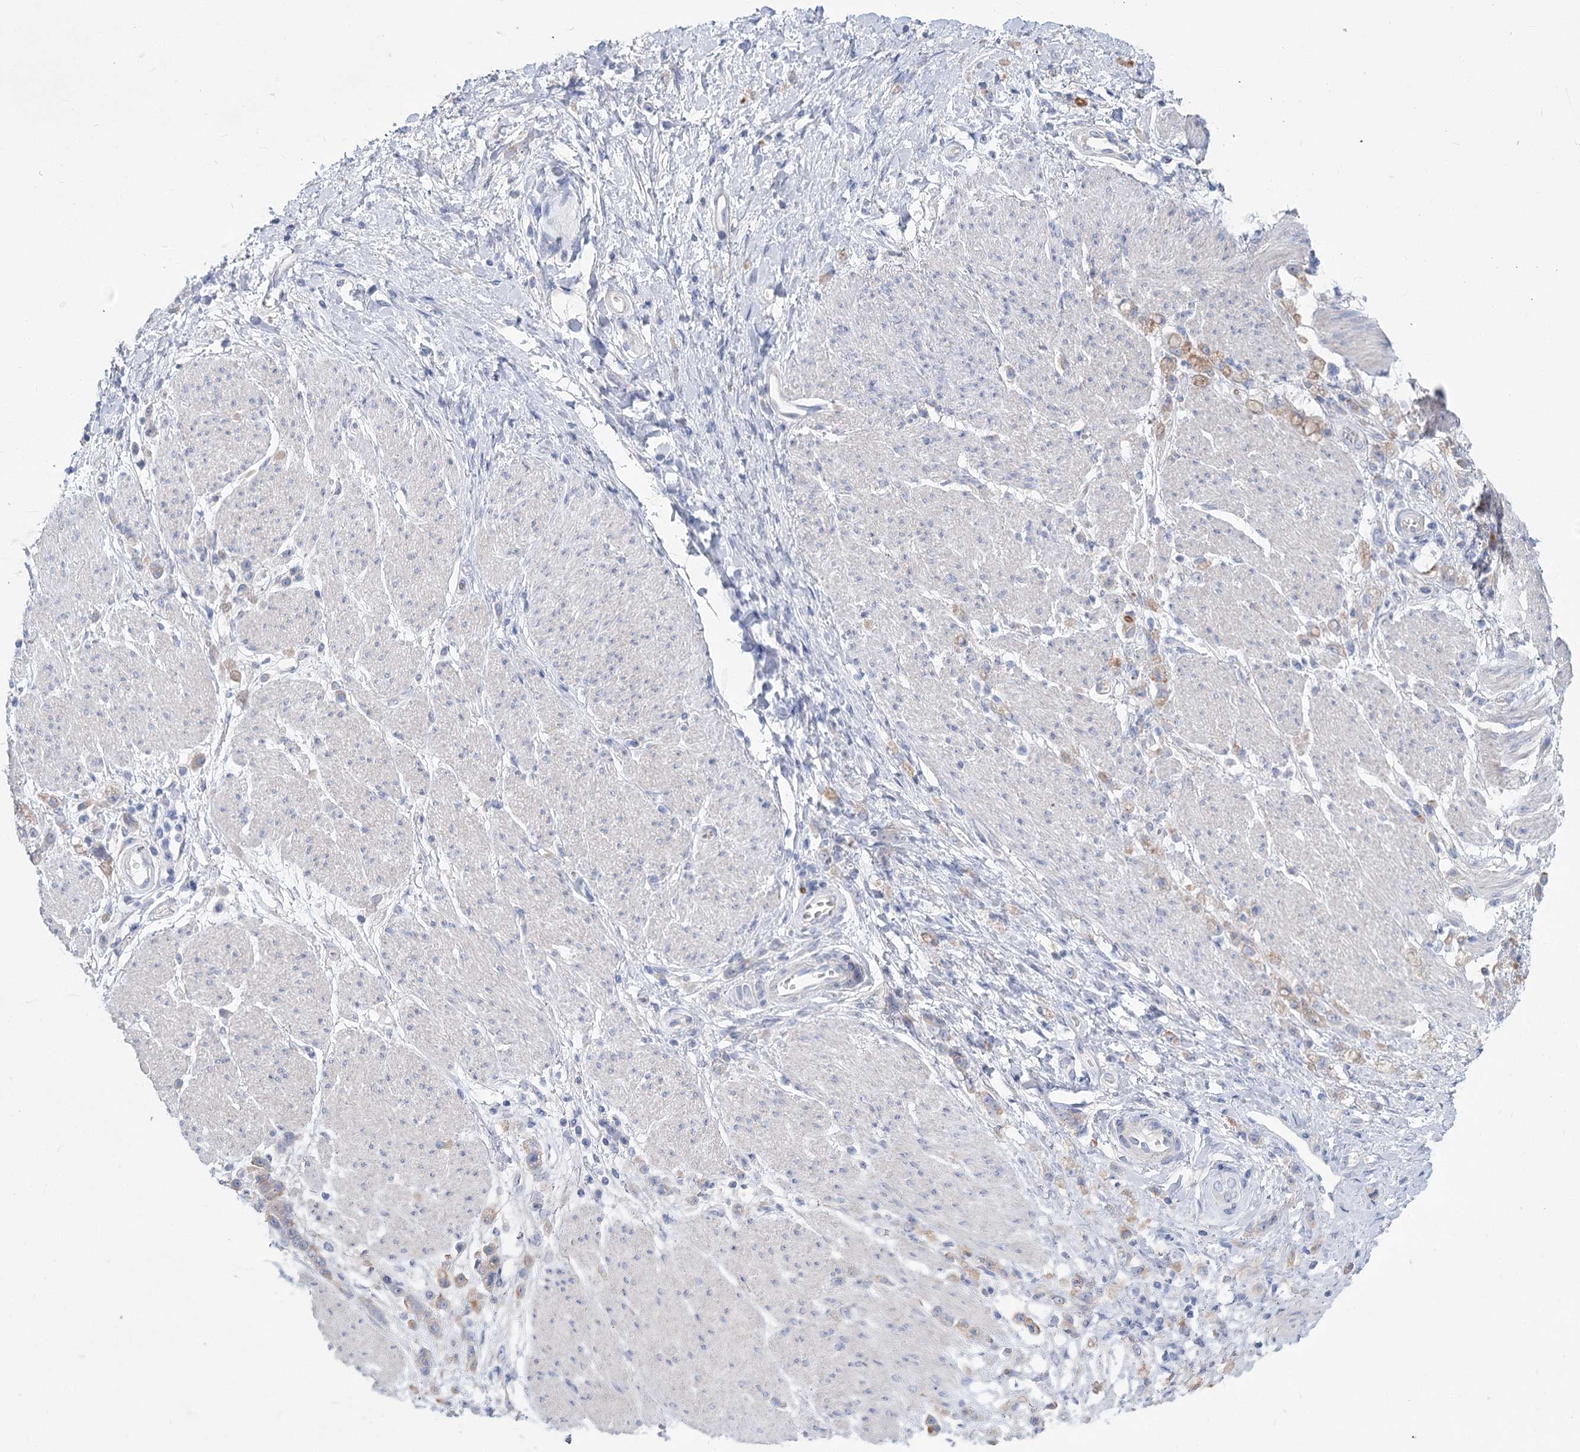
{"staining": {"intensity": "weak", "quantity": "25%-75%", "location": "cytoplasmic/membranous"}, "tissue": "stomach cancer", "cell_type": "Tumor cells", "image_type": "cancer", "snomed": [{"axis": "morphology", "description": "Adenocarcinoma, NOS"}, {"axis": "topography", "description": "Stomach"}], "caption": "Immunohistochemical staining of adenocarcinoma (stomach) displays low levels of weak cytoplasmic/membranous protein expression in about 25%-75% of tumor cells. The protein of interest is shown in brown color, while the nuclei are stained blue.", "gene": "SLC9A3", "patient": {"sex": "female", "age": 60}}